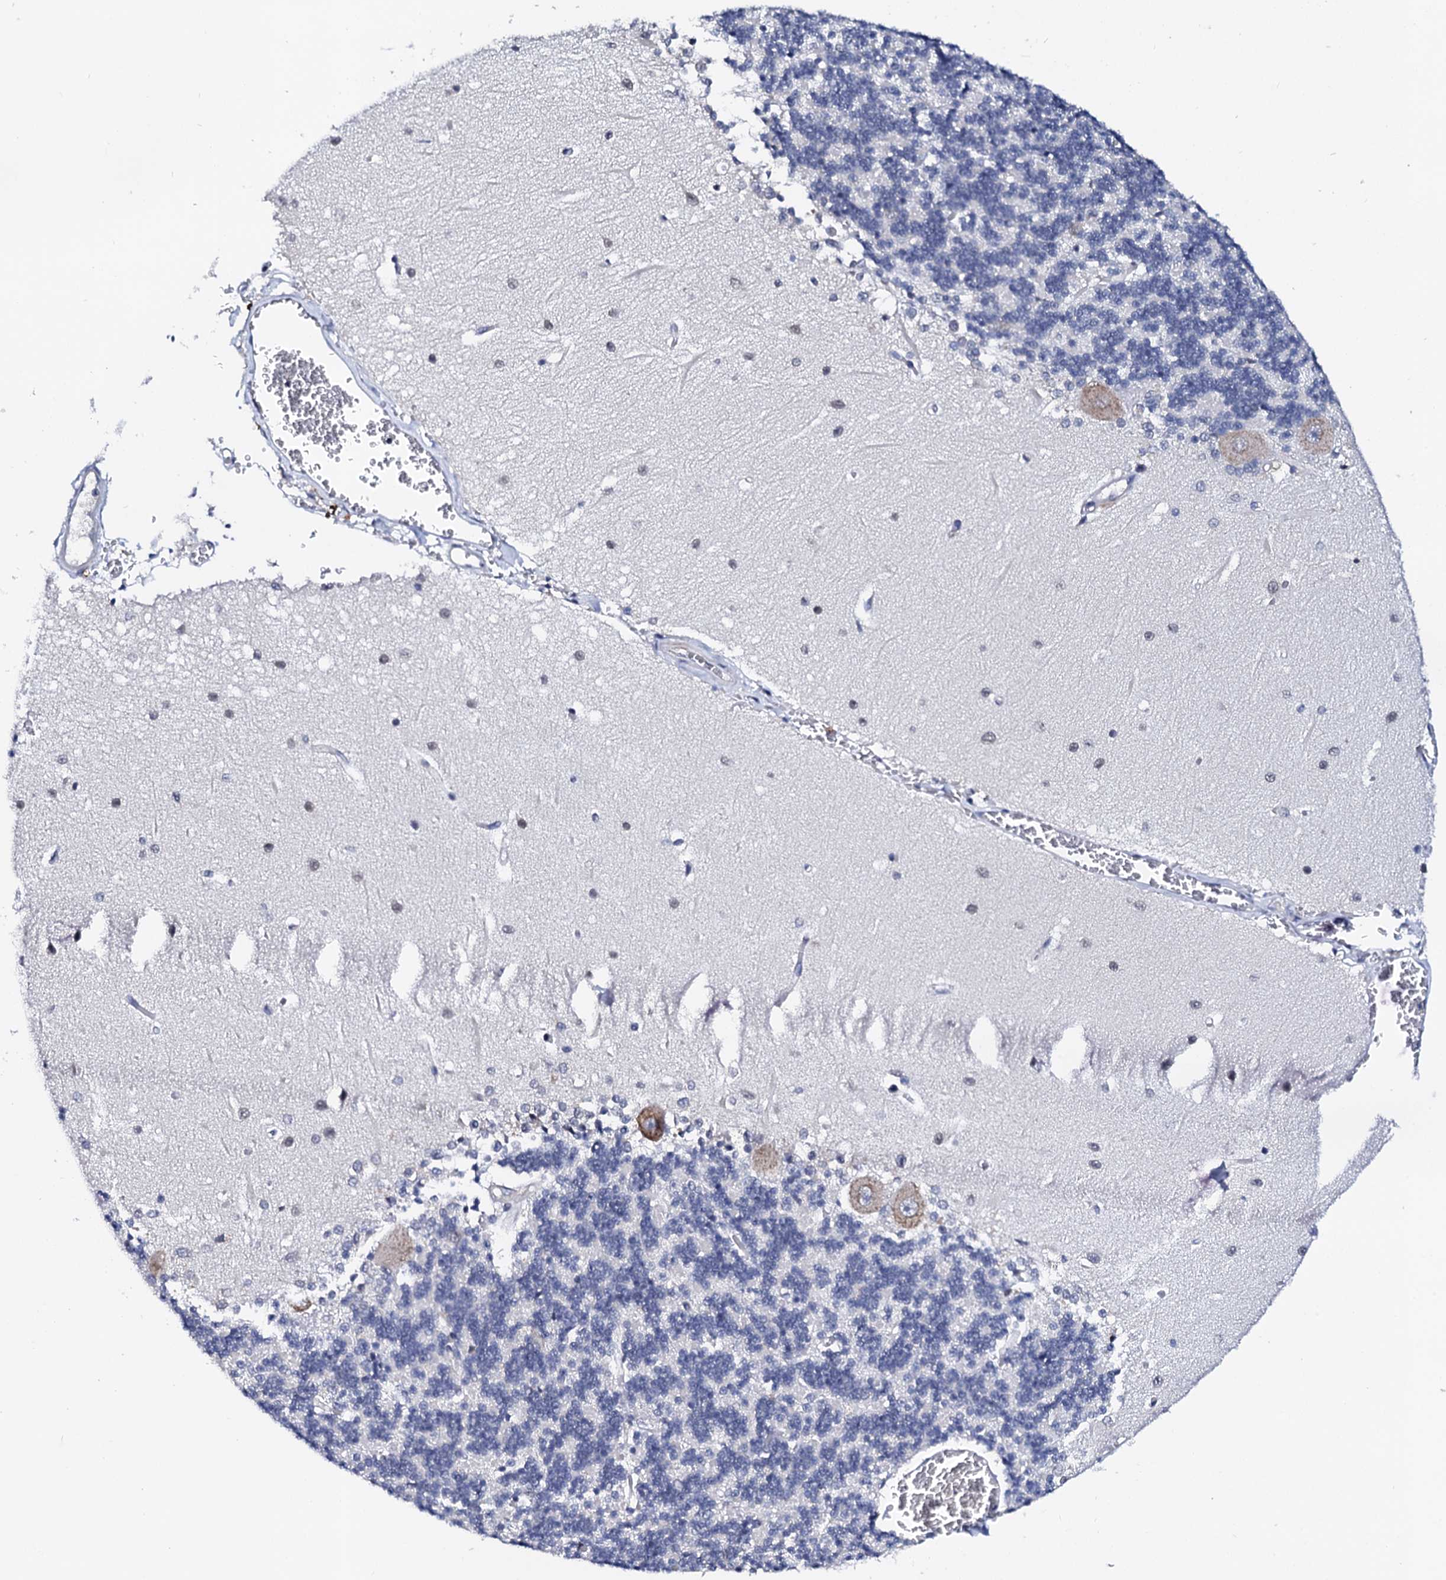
{"staining": {"intensity": "negative", "quantity": "none", "location": "none"}, "tissue": "cerebellum", "cell_type": "Cells in granular layer", "image_type": "normal", "snomed": [{"axis": "morphology", "description": "Normal tissue, NOS"}, {"axis": "topography", "description": "Cerebellum"}], "caption": "An immunohistochemistry (IHC) micrograph of benign cerebellum is shown. There is no staining in cells in granular layer of cerebellum.", "gene": "NUP58", "patient": {"sex": "male", "age": 37}}